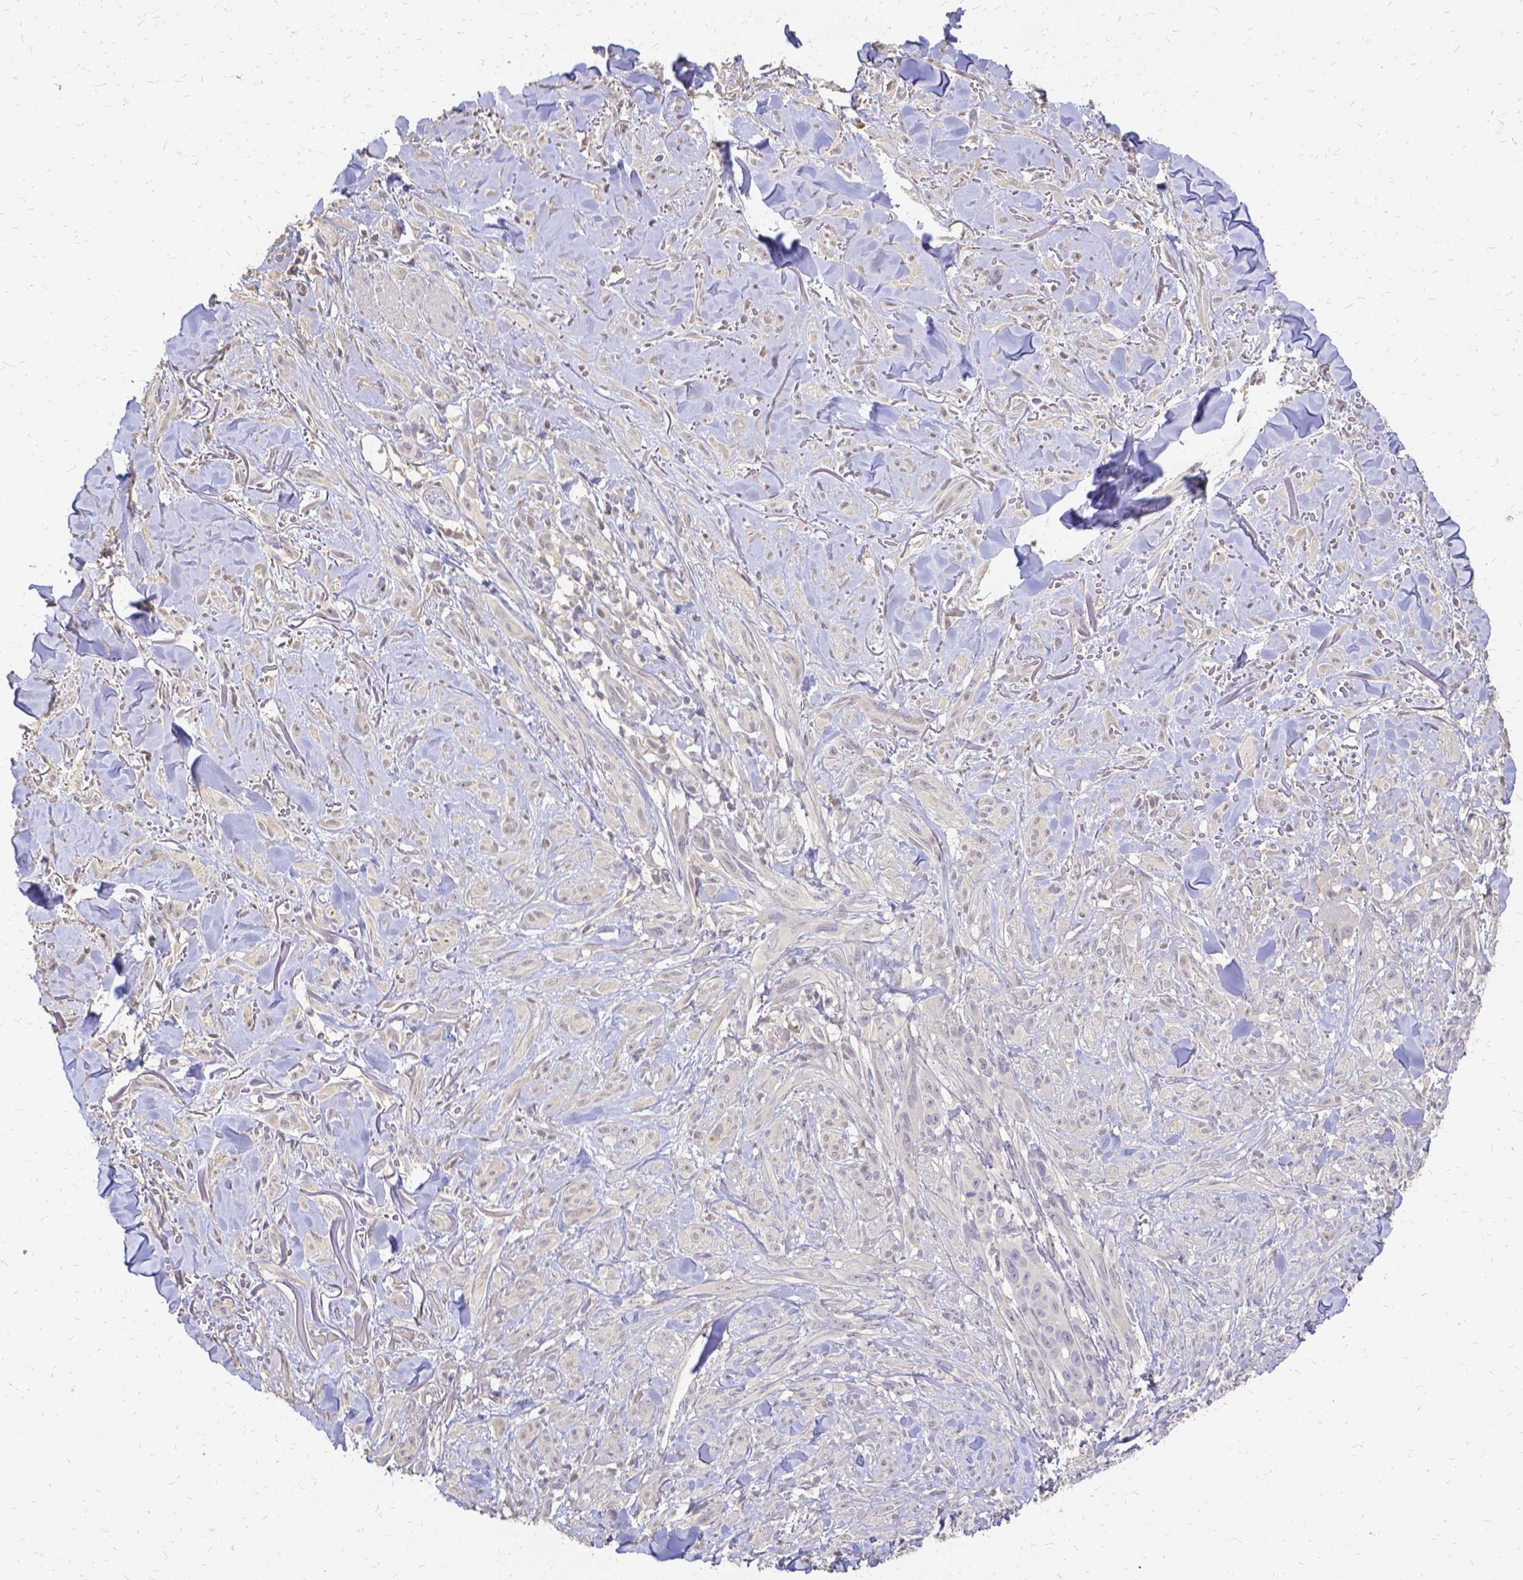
{"staining": {"intensity": "negative", "quantity": "none", "location": "none"}, "tissue": "melanoma", "cell_type": "Tumor cells", "image_type": "cancer", "snomed": [{"axis": "morphology", "description": "Malignant melanoma, NOS"}, {"axis": "topography", "description": "Skin"}], "caption": "This is a photomicrograph of IHC staining of malignant melanoma, which shows no expression in tumor cells.", "gene": "CIB1", "patient": {"sex": "male", "age": 85}}